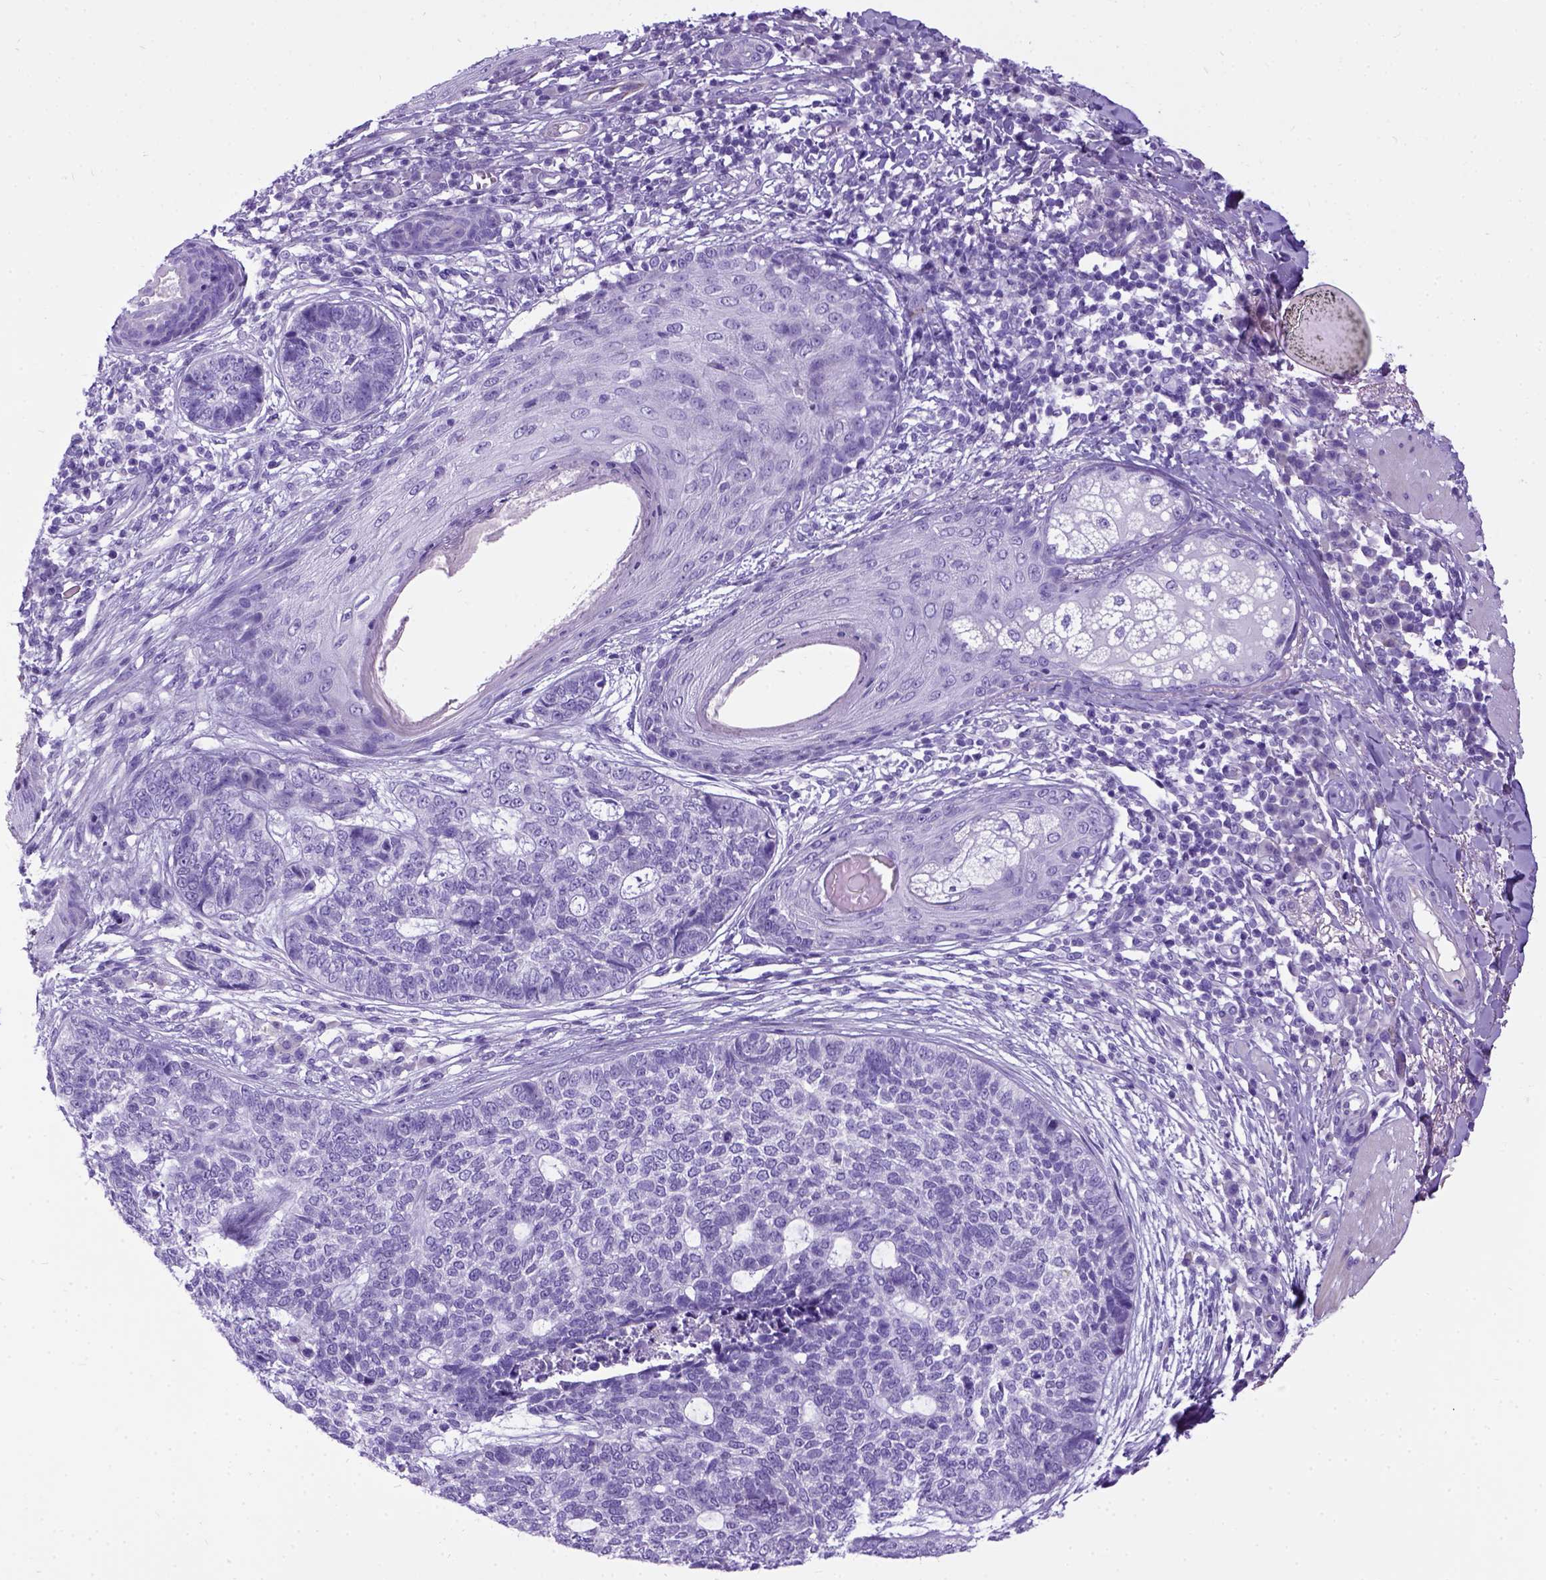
{"staining": {"intensity": "negative", "quantity": "none", "location": "none"}, "tissue": "skin cancer", "cell_type": "Tumor cells", "image_type": "cancer", "snomed": [{"axis": "morphology", "description": "Basal cell carcinoma"}, {"axis": "topography", "description": "Skin"}], "caption": "DAB (3,3'-diaminobenzidine) immunohistochemical staining of skin cancer shows no significant expression in tumor cells.", "gene": "IGF2", "patient": {"sex": "female", "age": 69}}